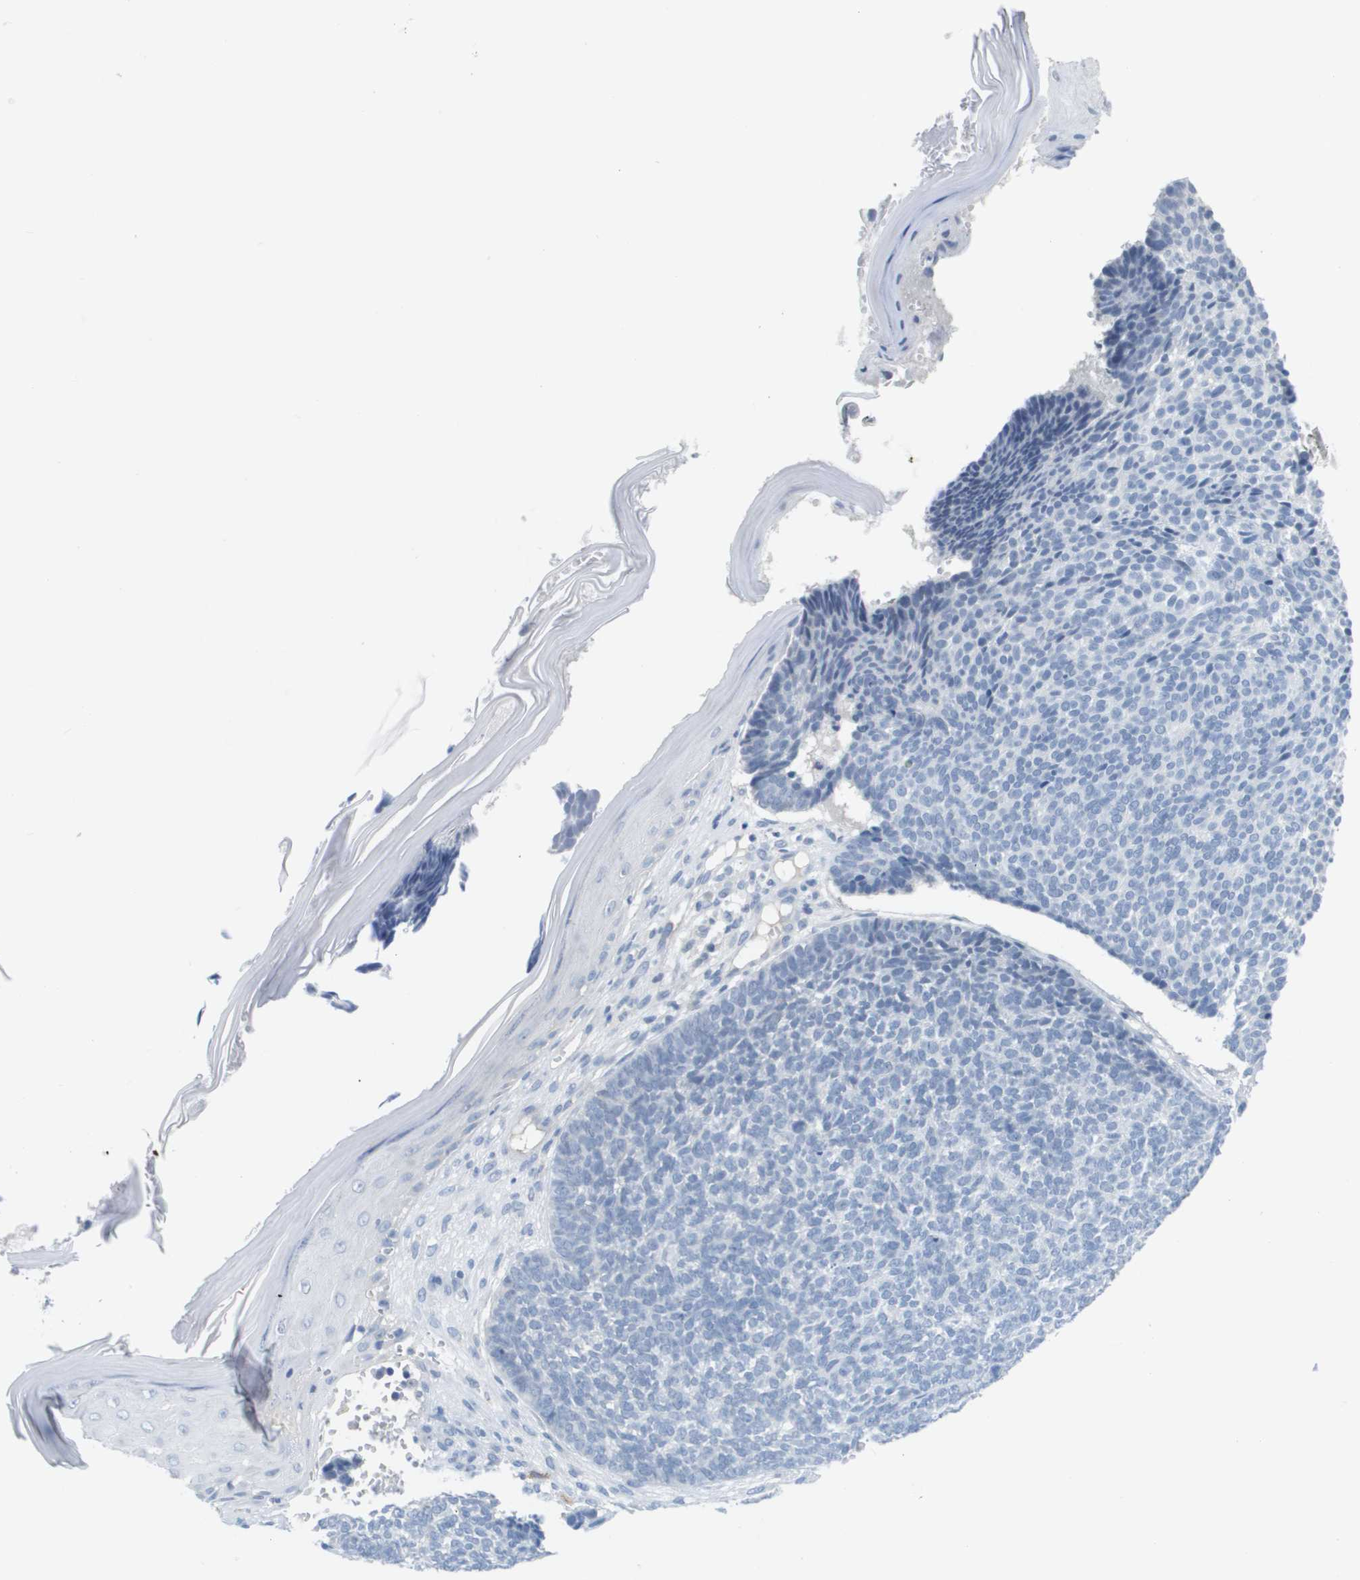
{"staining": {"intensity": "negative", "quantity": "none", "location": "none"}, "tissue": "skin cancer", "cell_type": "Tumor cells", "image_type": "cancer", "snomed": [{"axis": "morphology", "description": "Basal cell carcinoma"}, {"axis": "topography", "description": "Skin"}], "caption": "An image of basal cell carcinoma (skin) stained for a protein shows no brown staining in tumor cells.", "gene": "PDE4A", "patient": {"sex": "male", "age": 84}}